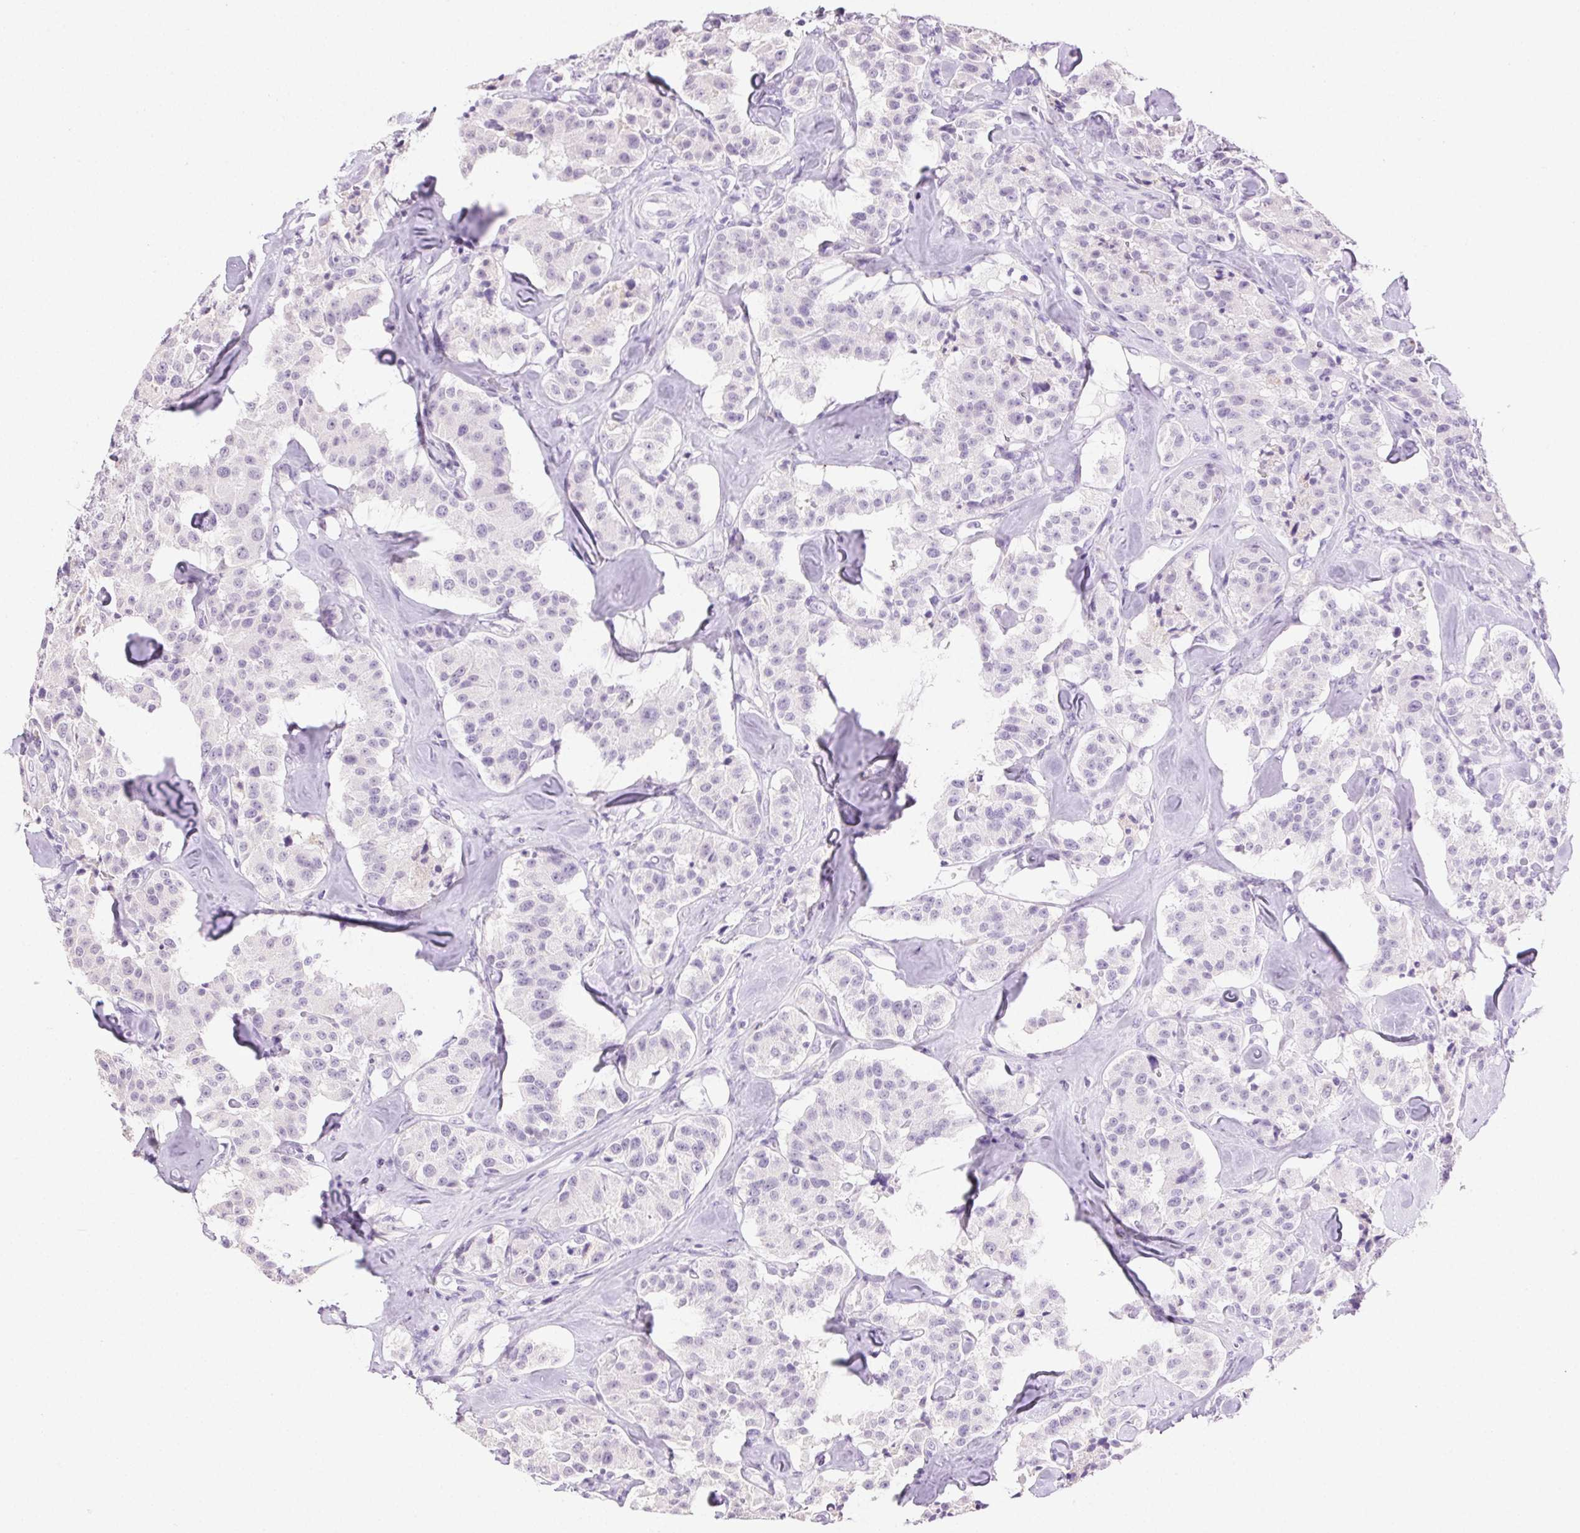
{"staining": {"intensity": "negative", "quantity": "none", "location": "none"}, "tissue": "carcinoid", "cell_type": "Tumor cells", "image_type": "cancer", "snomed": [{"axis": "morphology", "description": "Carcinoid, malignant, NOS"}, {"axis": "topography", "description": "Pancreas"}], "caption": "Malignant carcinoid was stained to show a protein in brown. There is no significant expression in tumor cells.", "gene": "CLDN10", "patient": {"sex": "male", "age": 41}}